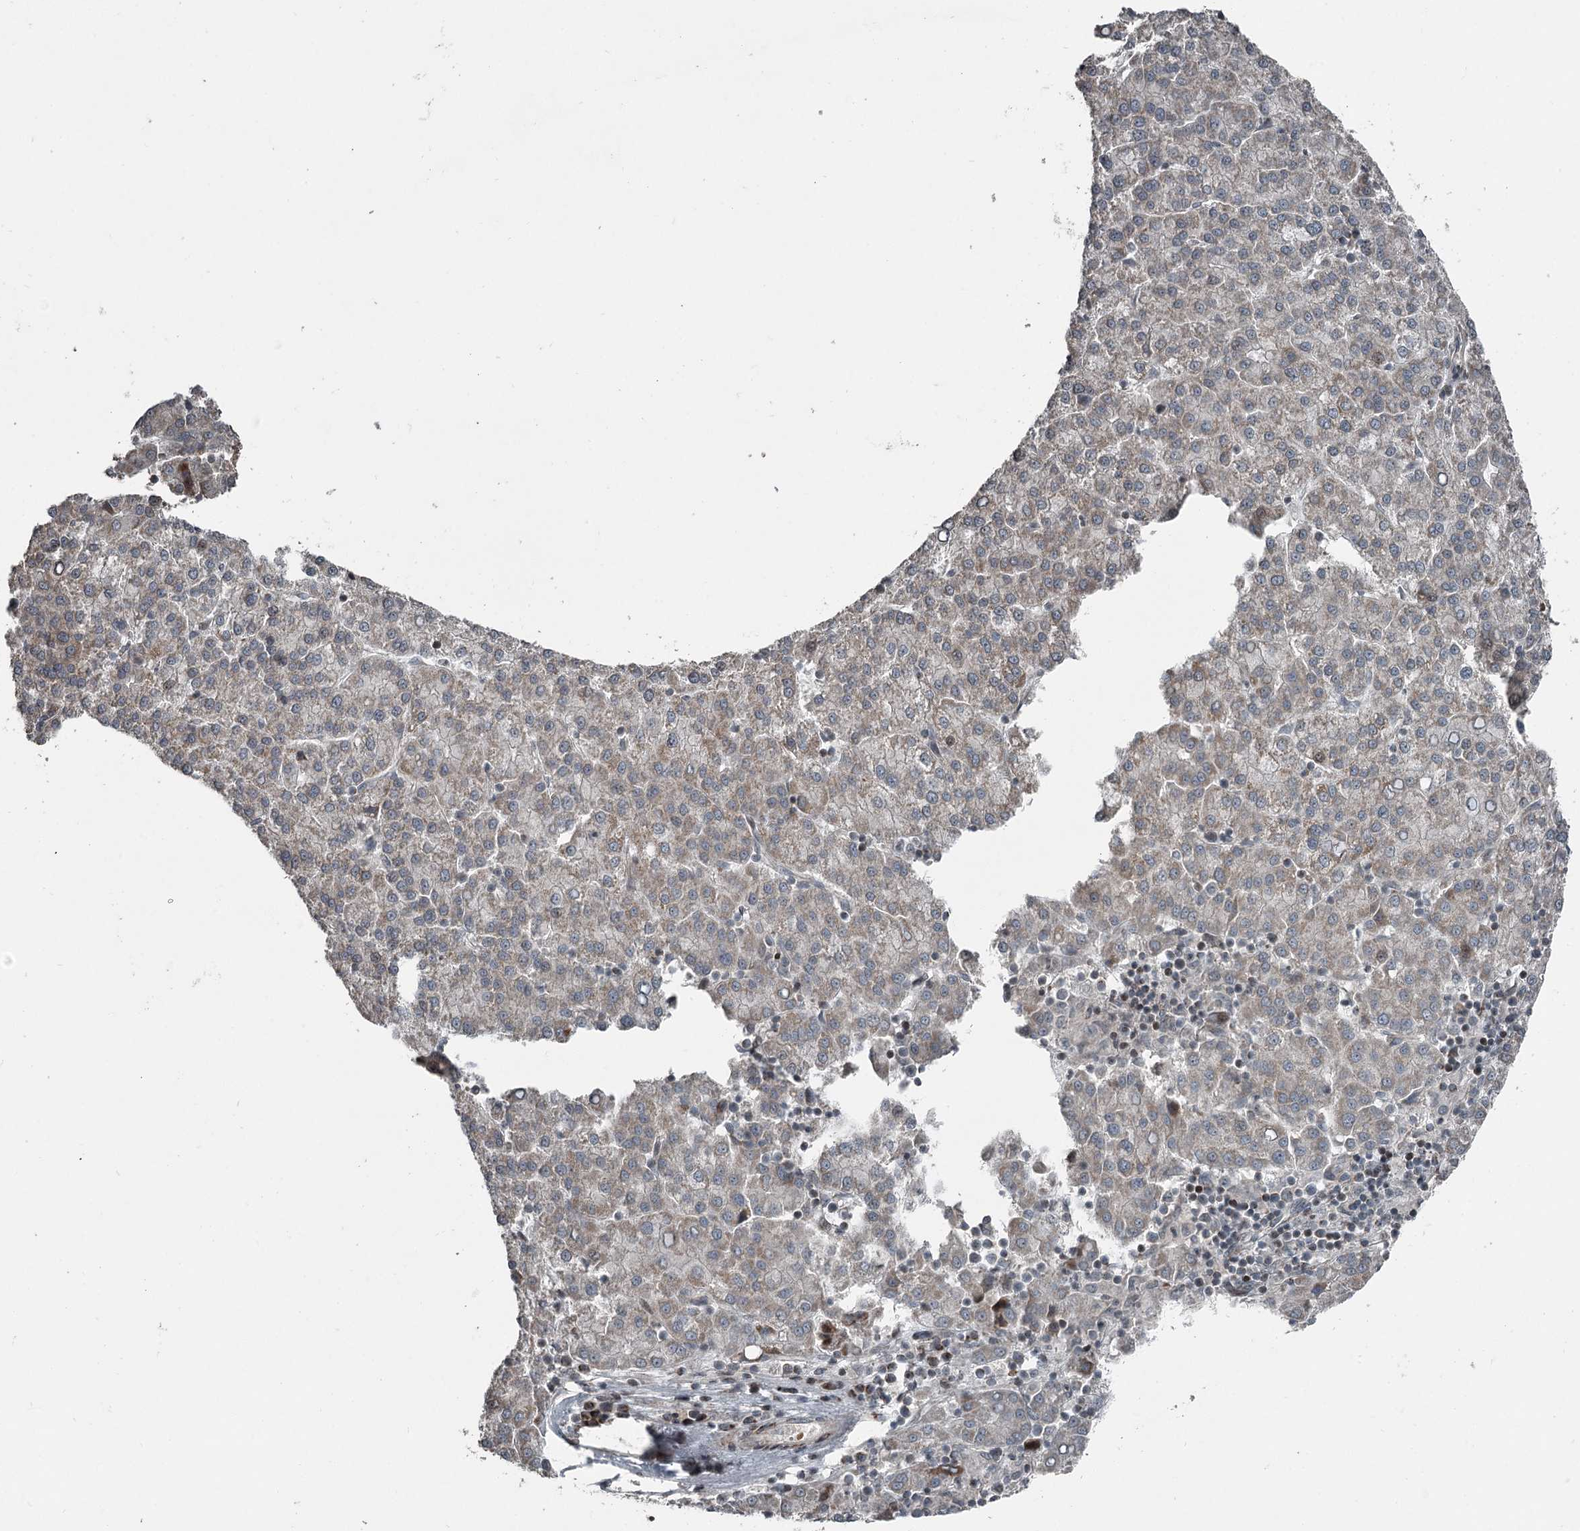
{"staining": {"intensity": "weak", "quantity": "25%-75%", "location": "cytoplasmic/membranous"}, "tissue": "liver cancer", "cell_type": "Tumor cells", "image_type": "cancer", "snomed": [{"axis": "morphology", "description": "Carcinoma, Hepatocellular, NOS"}, {"axis": "topography", "description": "Liver"}], "caption": "Immunohistochemistry micrograph of human hepatocellular carcinoma (liver) stained for a protein (brown), which reveals low levels of weak cytoplasmic/membranous staining in approximately 25%-75% of tumor cells.", "gene": "RASSF8", "patient": {"sex": "female", "age": 58}}